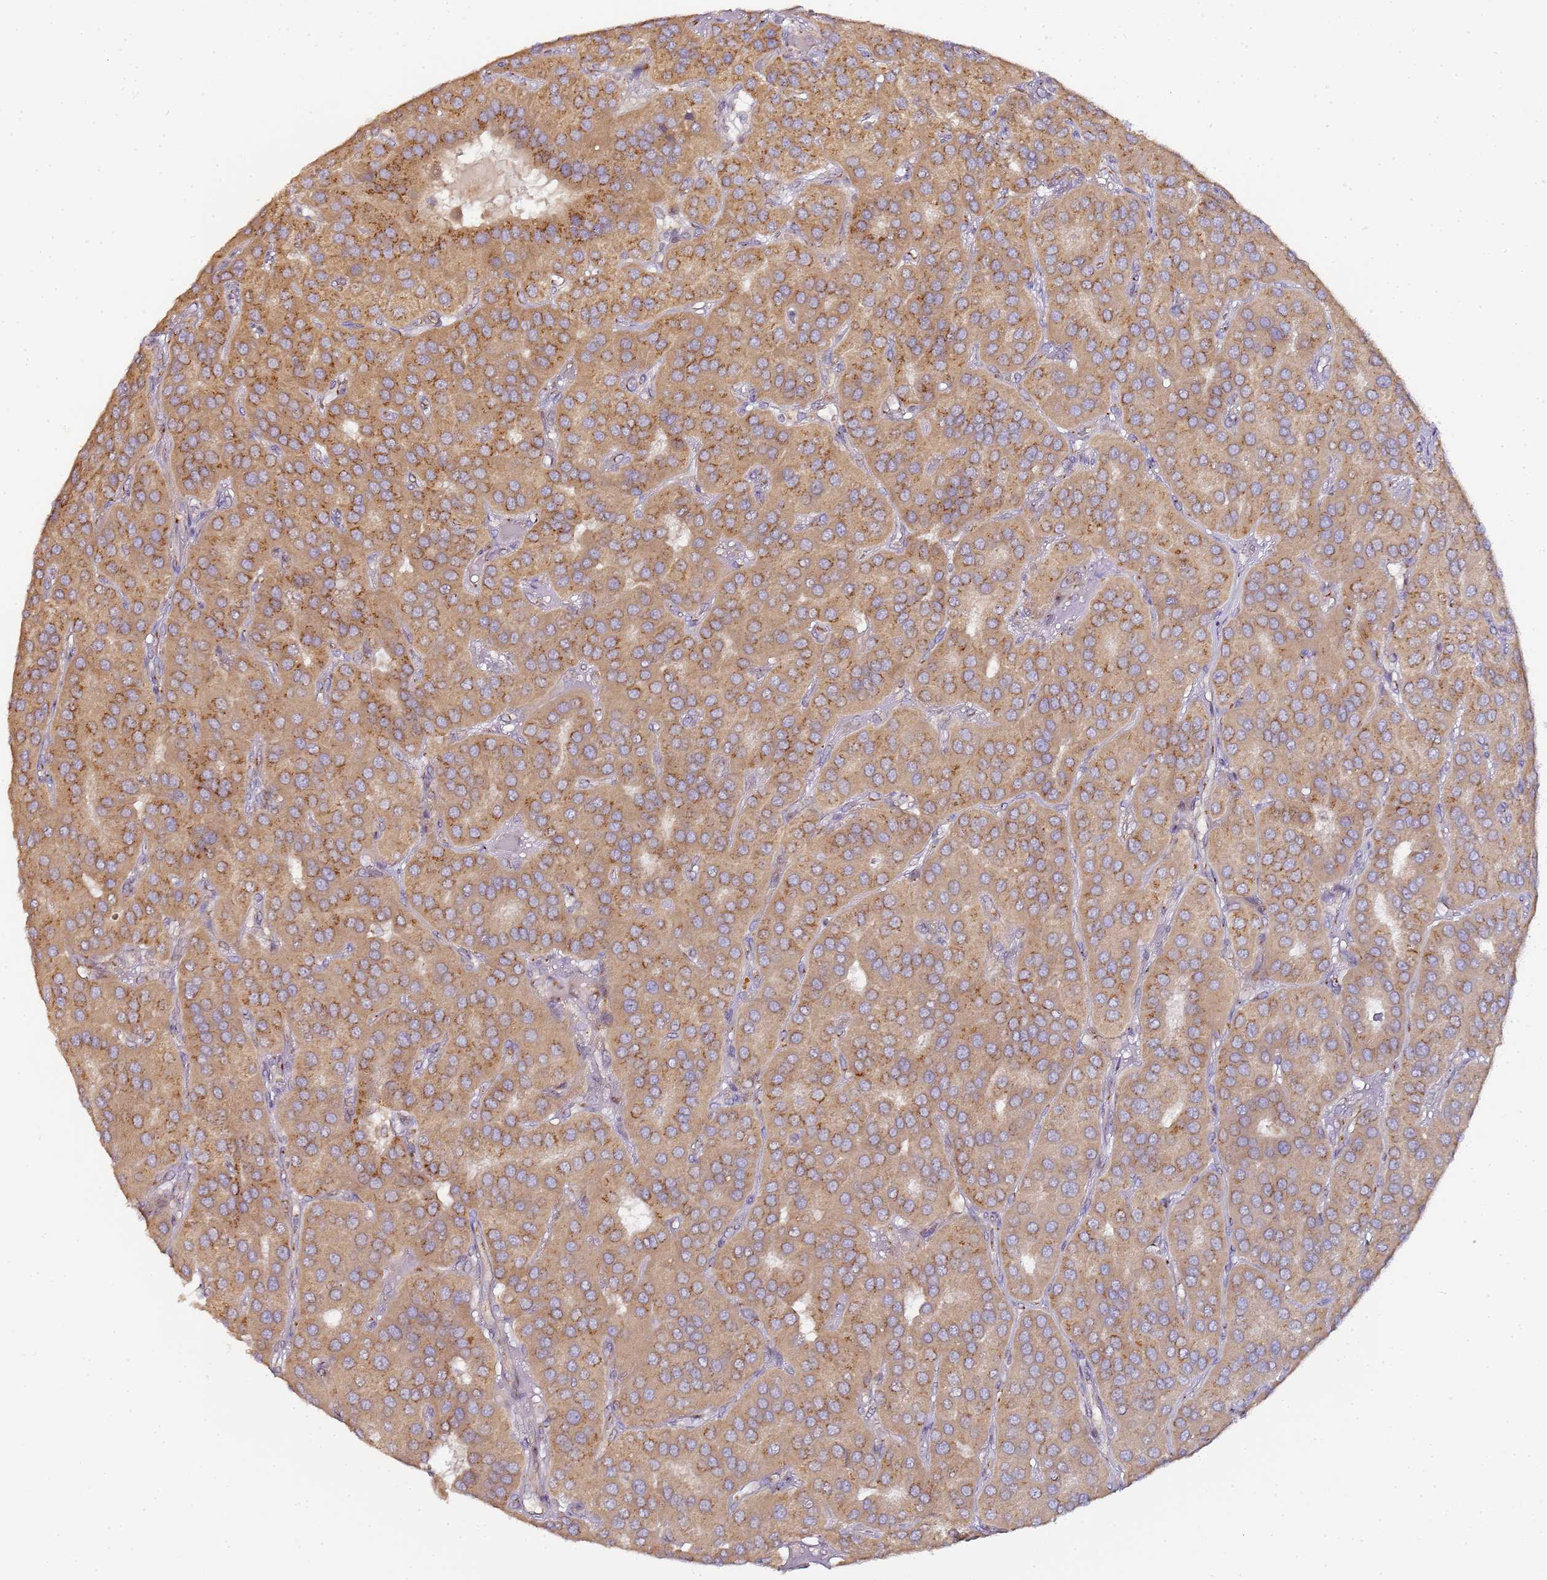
{"staining": {"intensity": "moderate", "quantity": ">75%", "location": "cytoplasmic/membranous"}, "tissue": "parathyroid gland", "cell_type": "Glandular cells", "image_type": "normal", "snomed": [{"axis": "morphology", "description": "Normal tissue, NOS"}, {"axis": "morphology", "description": "Adenoma, NOS"}, {"axis": "topography", "description": "Parathyroid gland"}], "caption": "DAB immunohistochemical staining of normal parathyroid gland exhibits moderate cytoplasmic/membranous protein staining in approximately >75% of glandular cells. Immunohistochemistry stains the protein of interest in brown and the nuclei are stained blue.", "gene": "MRPL49", "patient": {"sex": "female", "age": 86}}